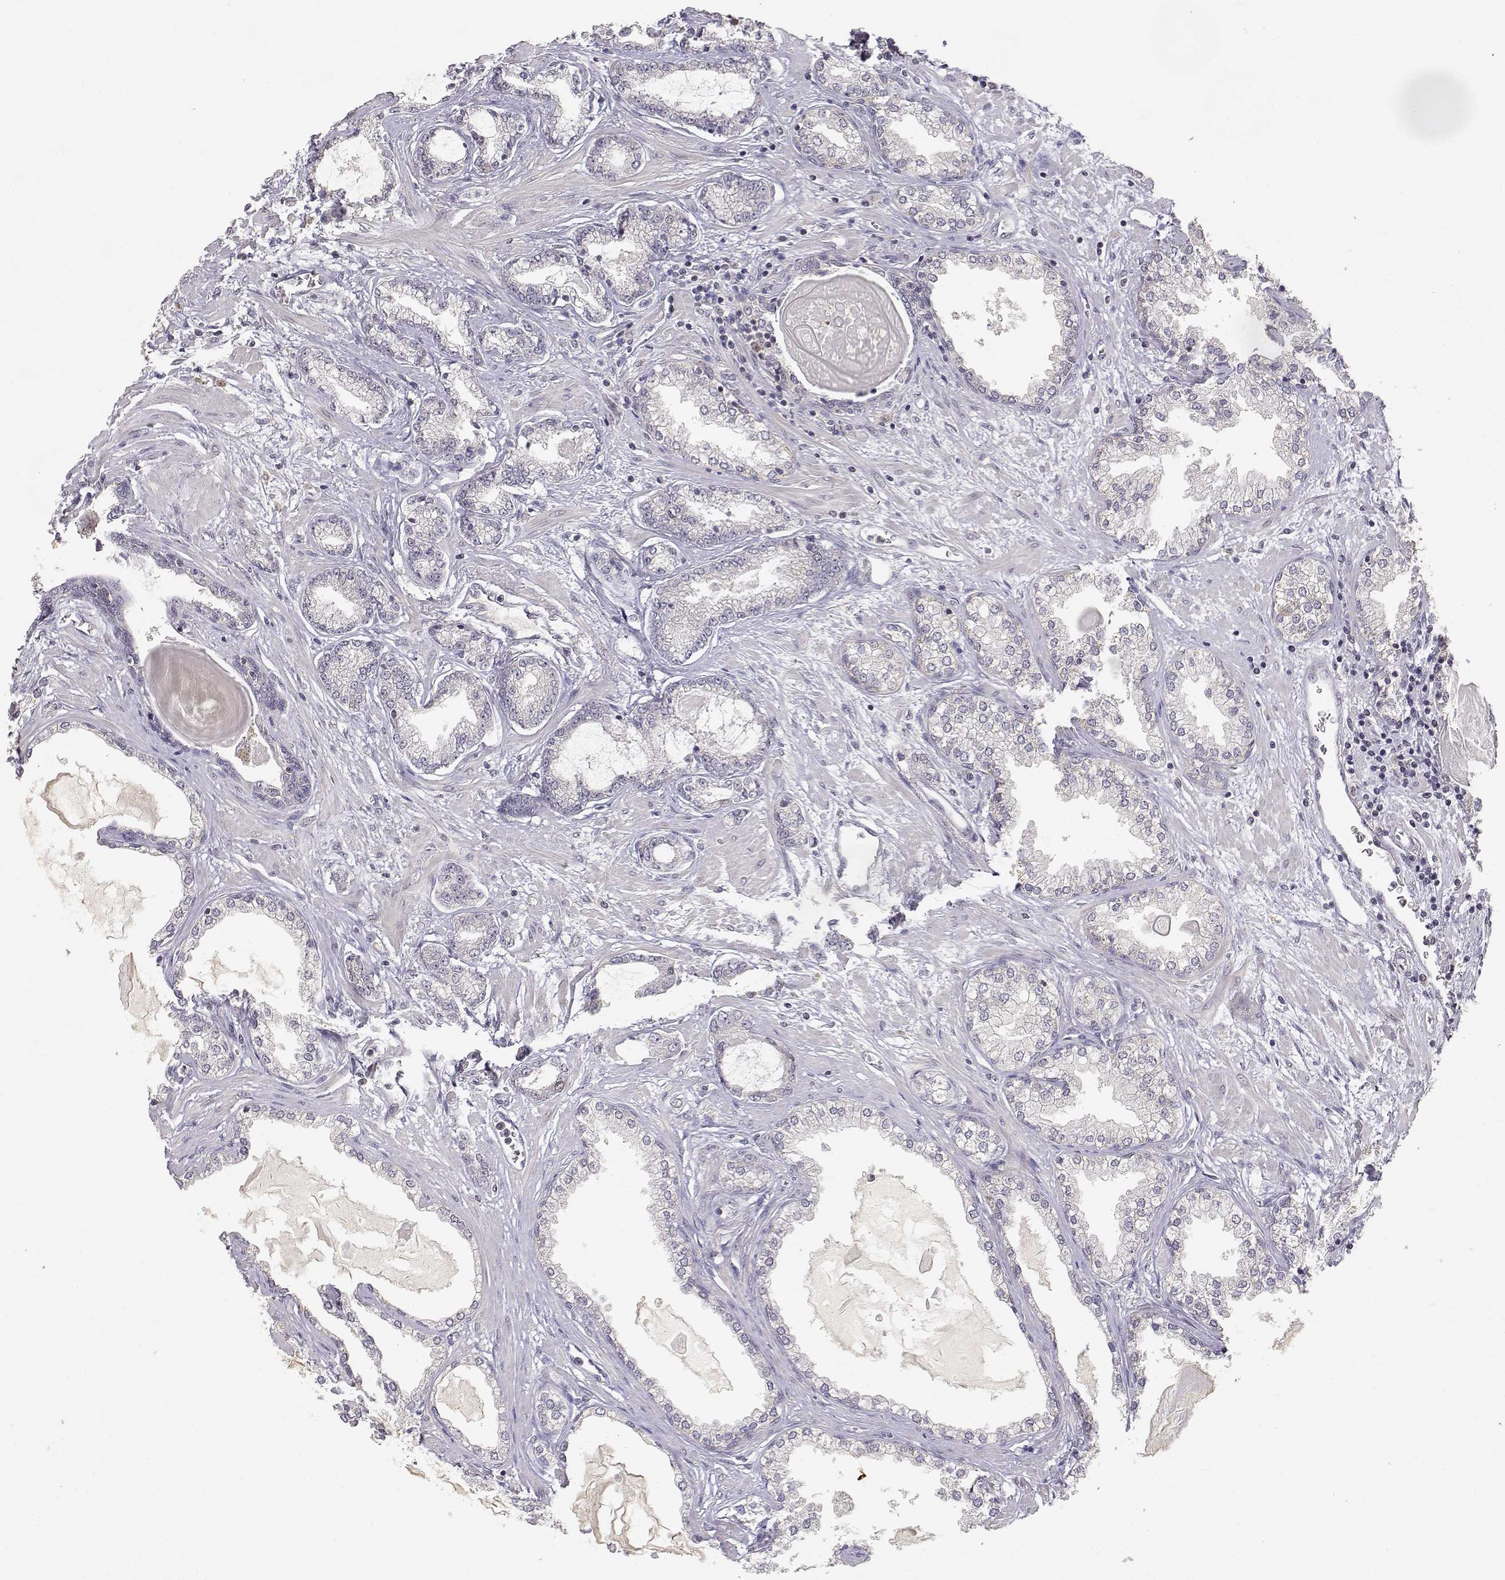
{"staining": {"intensity": "negative", "quantity": "none", "location": "none"}, "tissue": "prostate cancer", "cell_type": "Tumor cells", "image_type": "cancer", "snomed": [{"axis": "morphology", "description": "Normal tissue, NOS"}, {"axis": "morphology", "description": "Adenocarcinoma, High grade"}, {"axis": "topography", "description": "Prostate"}], "caption": "DAB (3,3'-diaminobenzidine) immunohistochemical staining of human prostate cancer (high-grade adenocarcinoma) demonstrates no significant staining in tumor cells. The staining was performed using DAB (3,3'-diaminobenzidine) to visualize the protein expression in brown, while the nuclei were stained in blue with hematoxylin (Magnification: 20x).", "gene": "RAD51", "patient": {"sex": "male", "age": 83}}